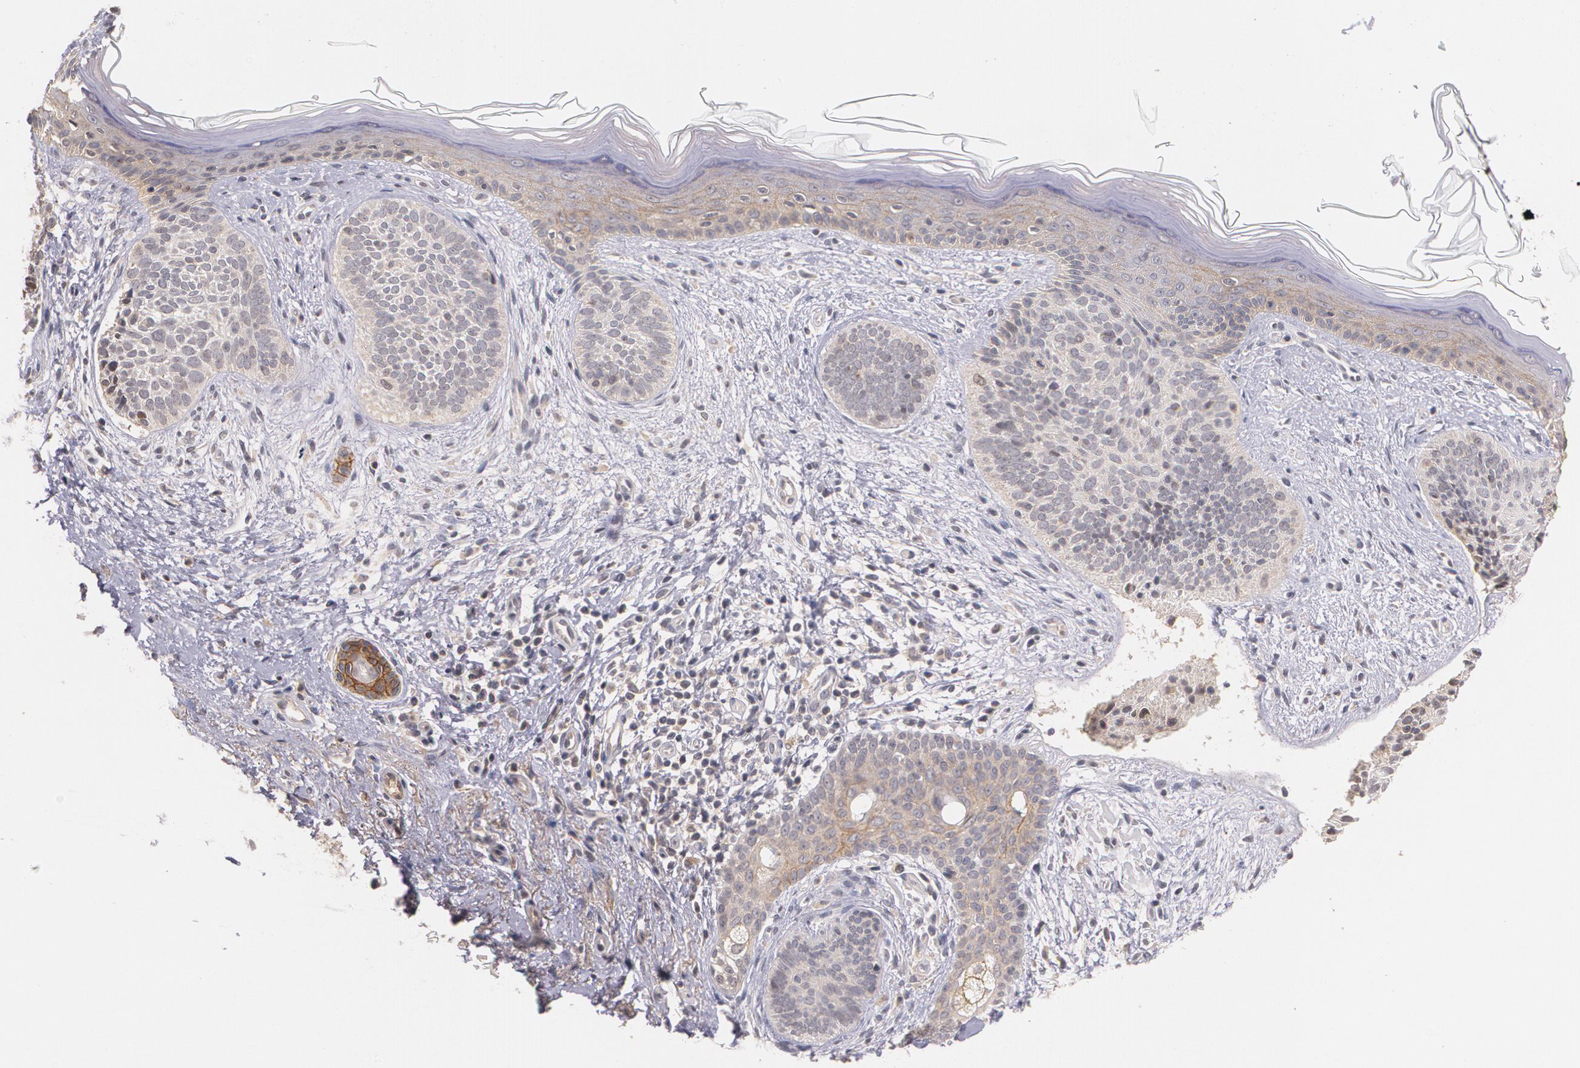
{"staining": {"intensity": "weak", "quantity": "25%-75%", "location": "cytoplasmic/membranous"}, "tissue": "skin cancer", "cell_type": "Tumor cells", "image_type": "cancer", "snomed": [{"axis": "morphology", "description": "Basal cell carcinoma"}, {"axis": "topography", "description": "Skin"}], "caption": "Skin cancer tissue reveals weak cytoplasmic/membranous expression in about 25%-75% of tumor cells, visualized by immunohistochemistry. (Stains: DAB in brown, nuclei in blue, Microscopy: brightfield microscopy at high magnification).", "gene": "IFNGR2", "patient": {"sex": "female", "age": 78}}